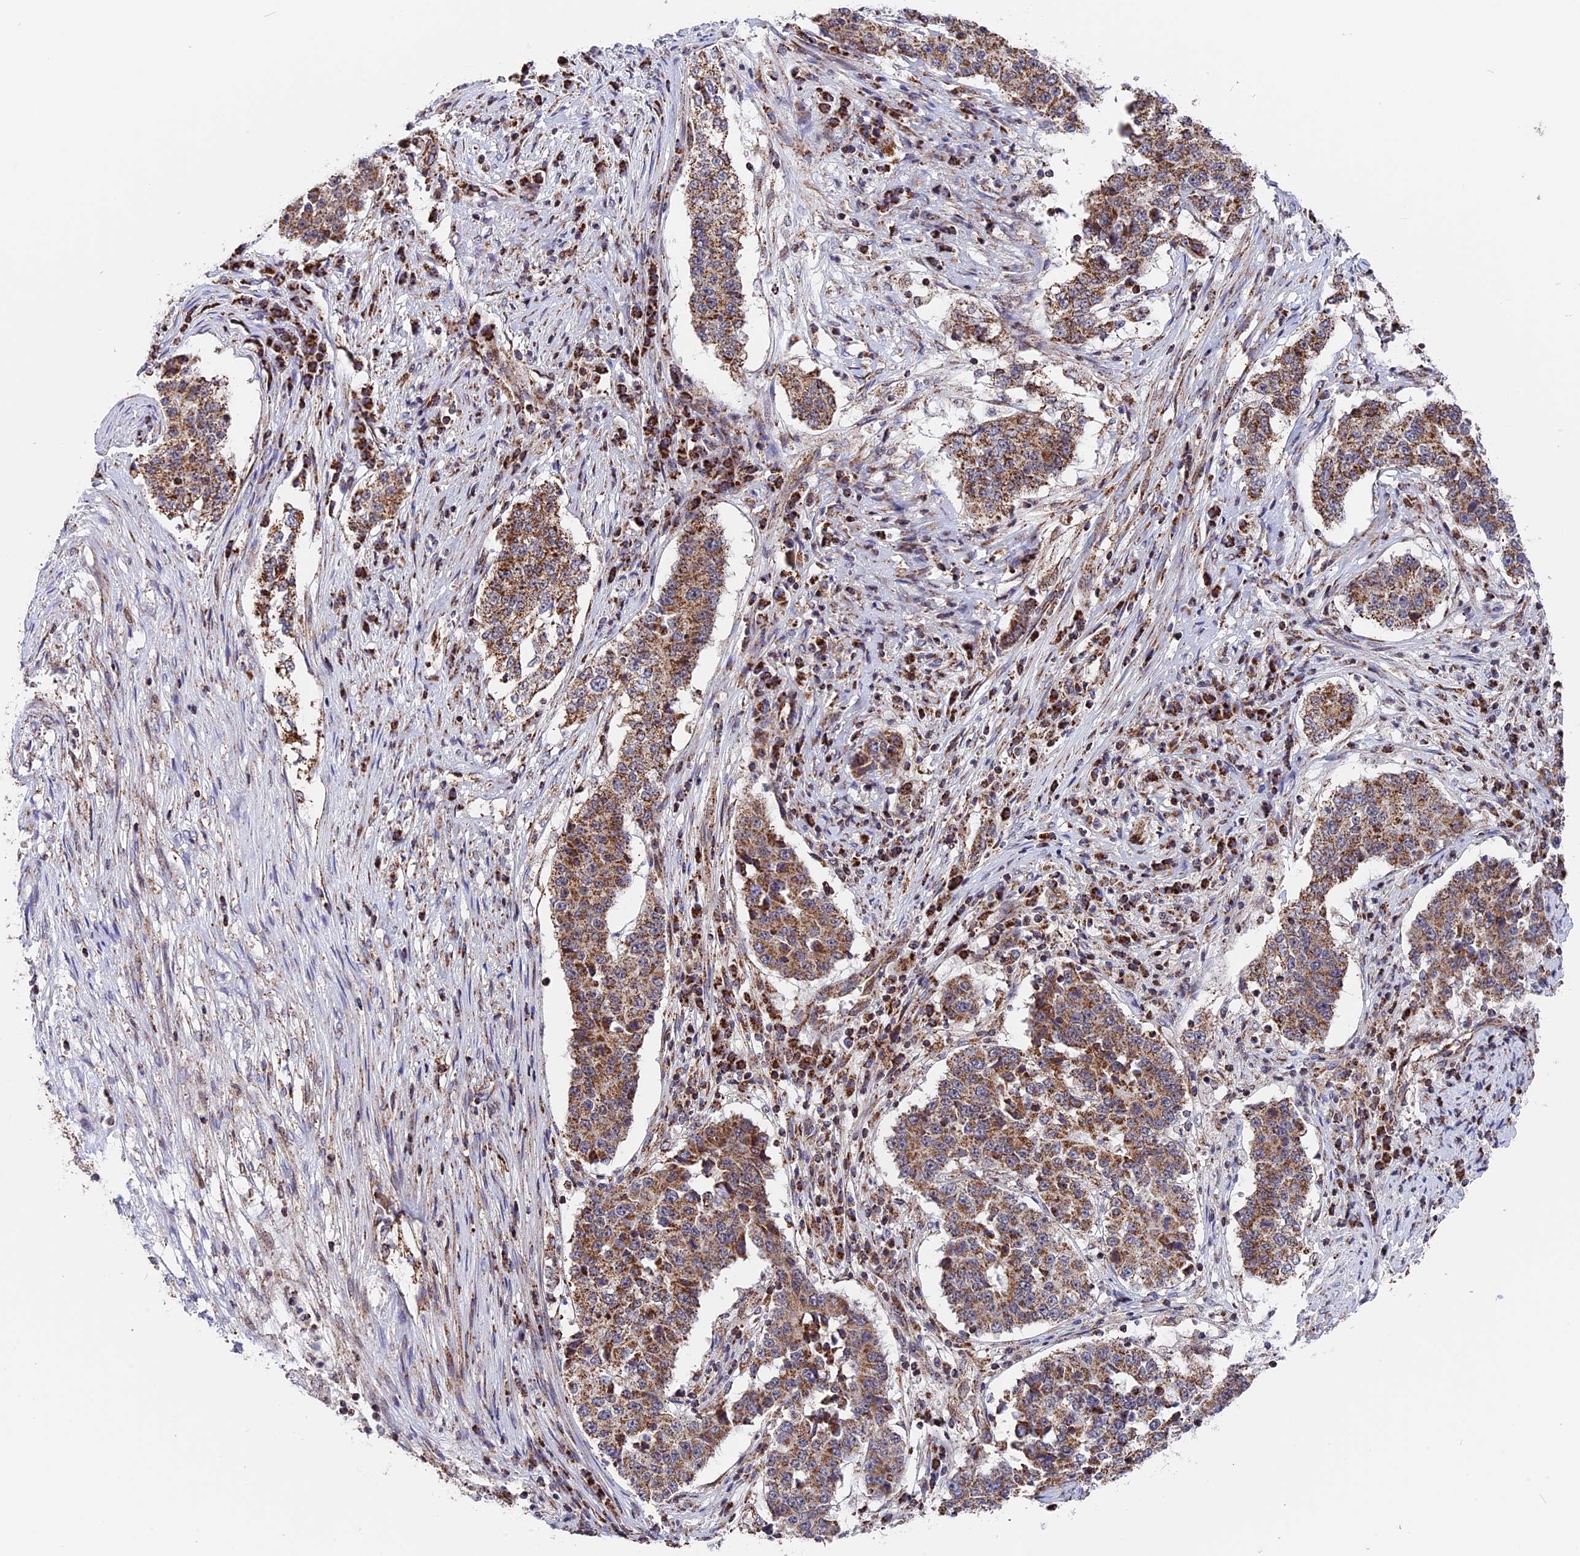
{"staining": {"intensity": "moderate", "quantity": ">75%", "location": "cytoplasmic/membranous"}, "tissue": "stomach cancer", "cell_type": "Tumor cells", "image_type": "cancer", "snomed": [{"axis": "morphology", "description": "Adenocarcinoma, NOS"}, {"axis": "topography", "description": "Stomach"}], "caption": "Adenocarcinoma (stomach) stained with a brown dye shows moderate cytoplasmic/membranous positive staining in about >75% of tumor cells.", "gene": "FAM174C", "patient": {"sex": "male", "age": 59}}